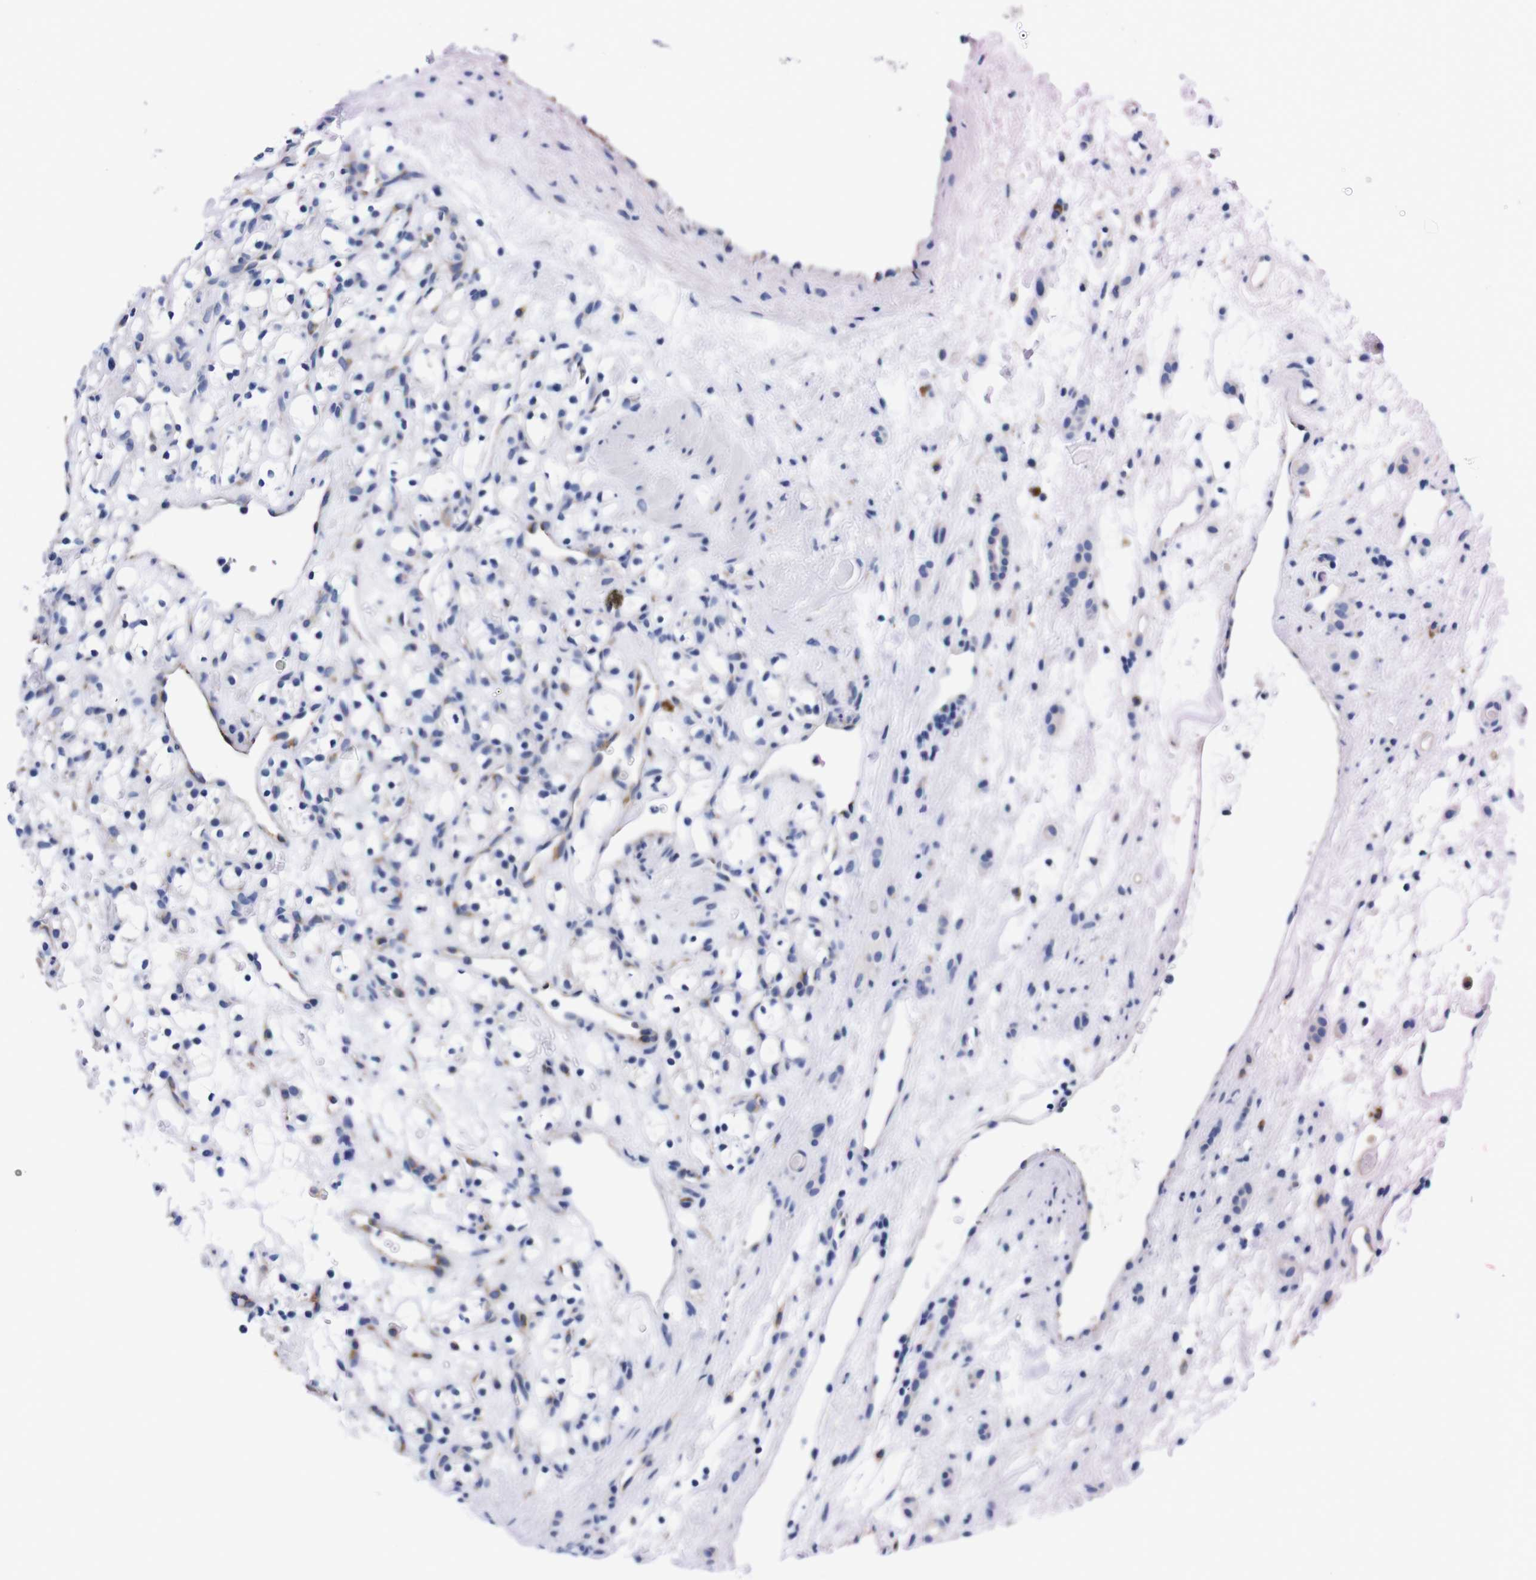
{"staining": {"intensity": "negative", "quantity": "none", "location": "none"}, "tissue": "renal cancer", "cell_type": "Tumor cells", "image_type": "cancer", "snomed": [{"axis": "morphology", "description": "Adenocarcinoma, NOS"}, {"axis": "topography", "description": "Kidney"}], "caption": "Renal cancer was stained to show a protein in brown. There is no significant positivity in tumor cells.", "gene": "NEBL", "patient": {"sex": "female", "age": 60}}